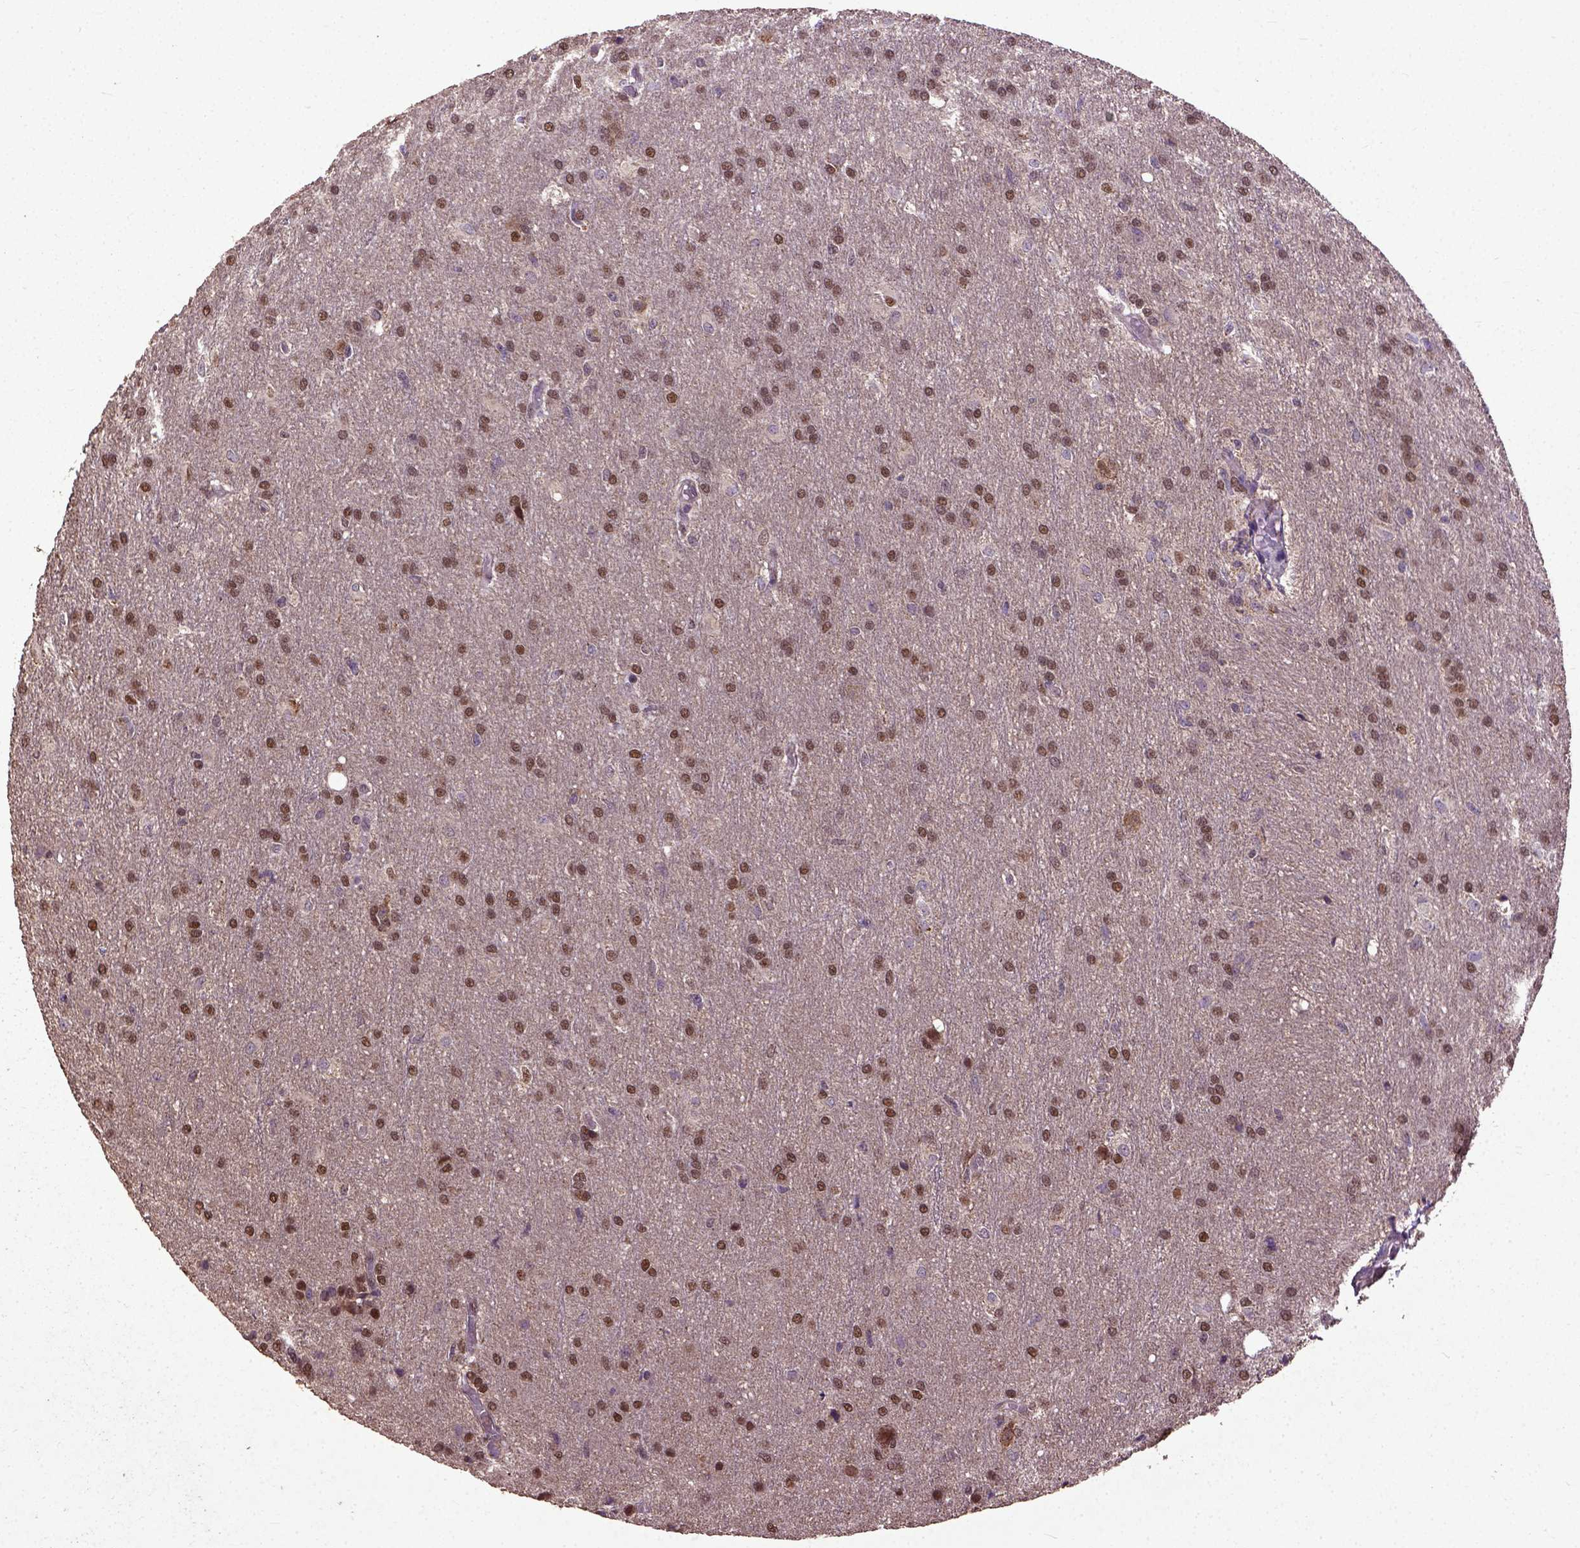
{"staining": {"intensity": "moderate", "quantity": ">75%", "location": "nuclear"}, "tissue": "glioma", "cell_type": "Tumor cells", "image_type": "cancer", "snomed": [{"axis": "morphology", "description": "Glioma, malignant, High grade"}, {"axis": "topography", "description": "Brain"}], "caption": "Human malignant glioma (high-grade) stained with a protein marker shows moderate staining in tumor cells.", "gene": "UBA3", "patient": {"sex": "male", "age": 68}}